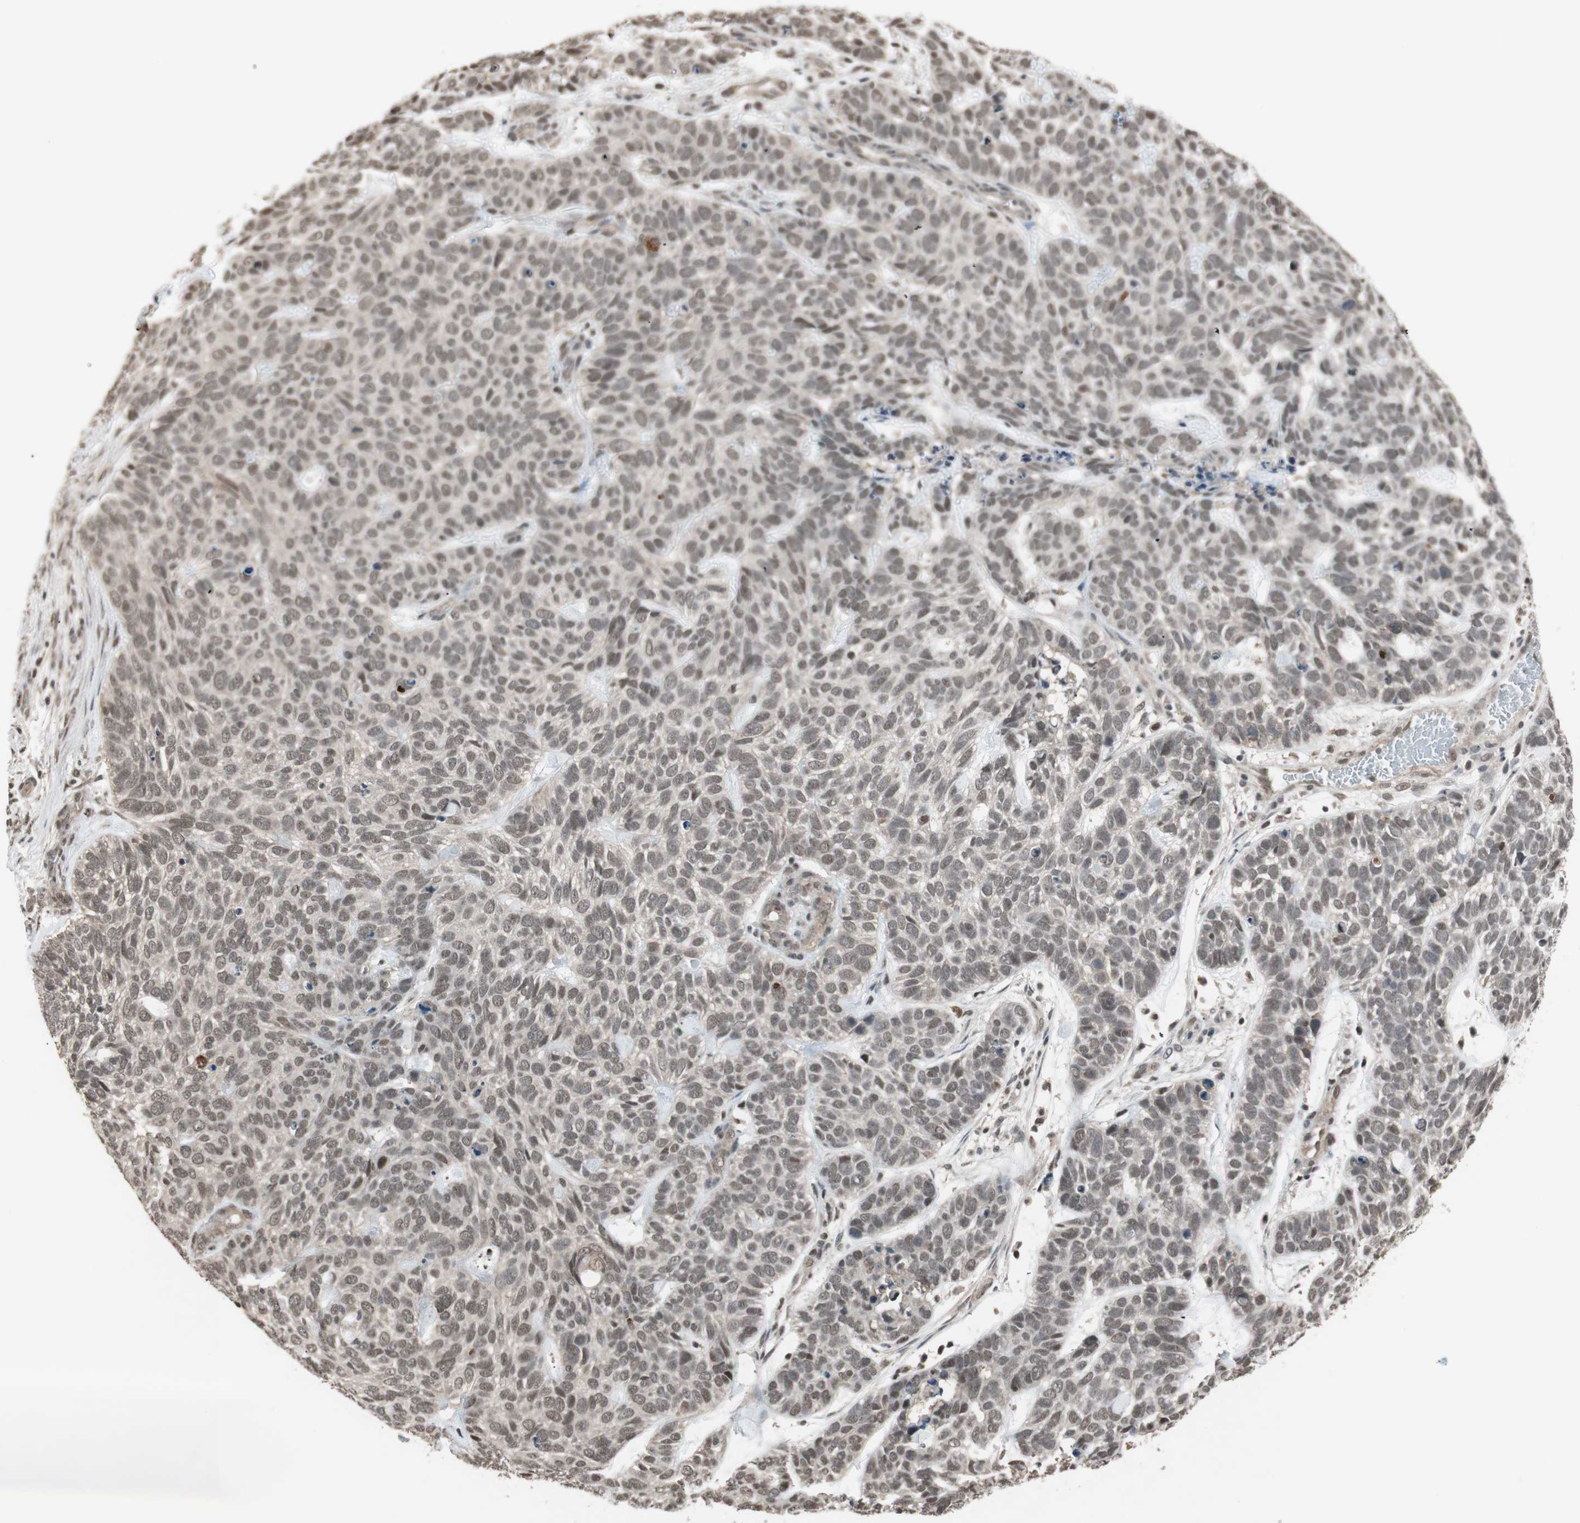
{"staining": {"intensity": "weak", "quantity": "25%-75%", "location": "nuclear"}, "tissue": "skin cancer", "cell_type": "Tumor cells", "image_type": "cancer", "snomed": [{"axis": "morphology", "description": "Basal cell carcinoma"}, {"axis": "topography", "description": "Skin"}], "caption": "Human skin basal cell carcinoma stained for a protein (brown) shows weak nuclear positive positivity in approximately 25%-75% of tumor cells.", "gene": "DRAP1", "patient": {"sex": "male", "age": 87}}